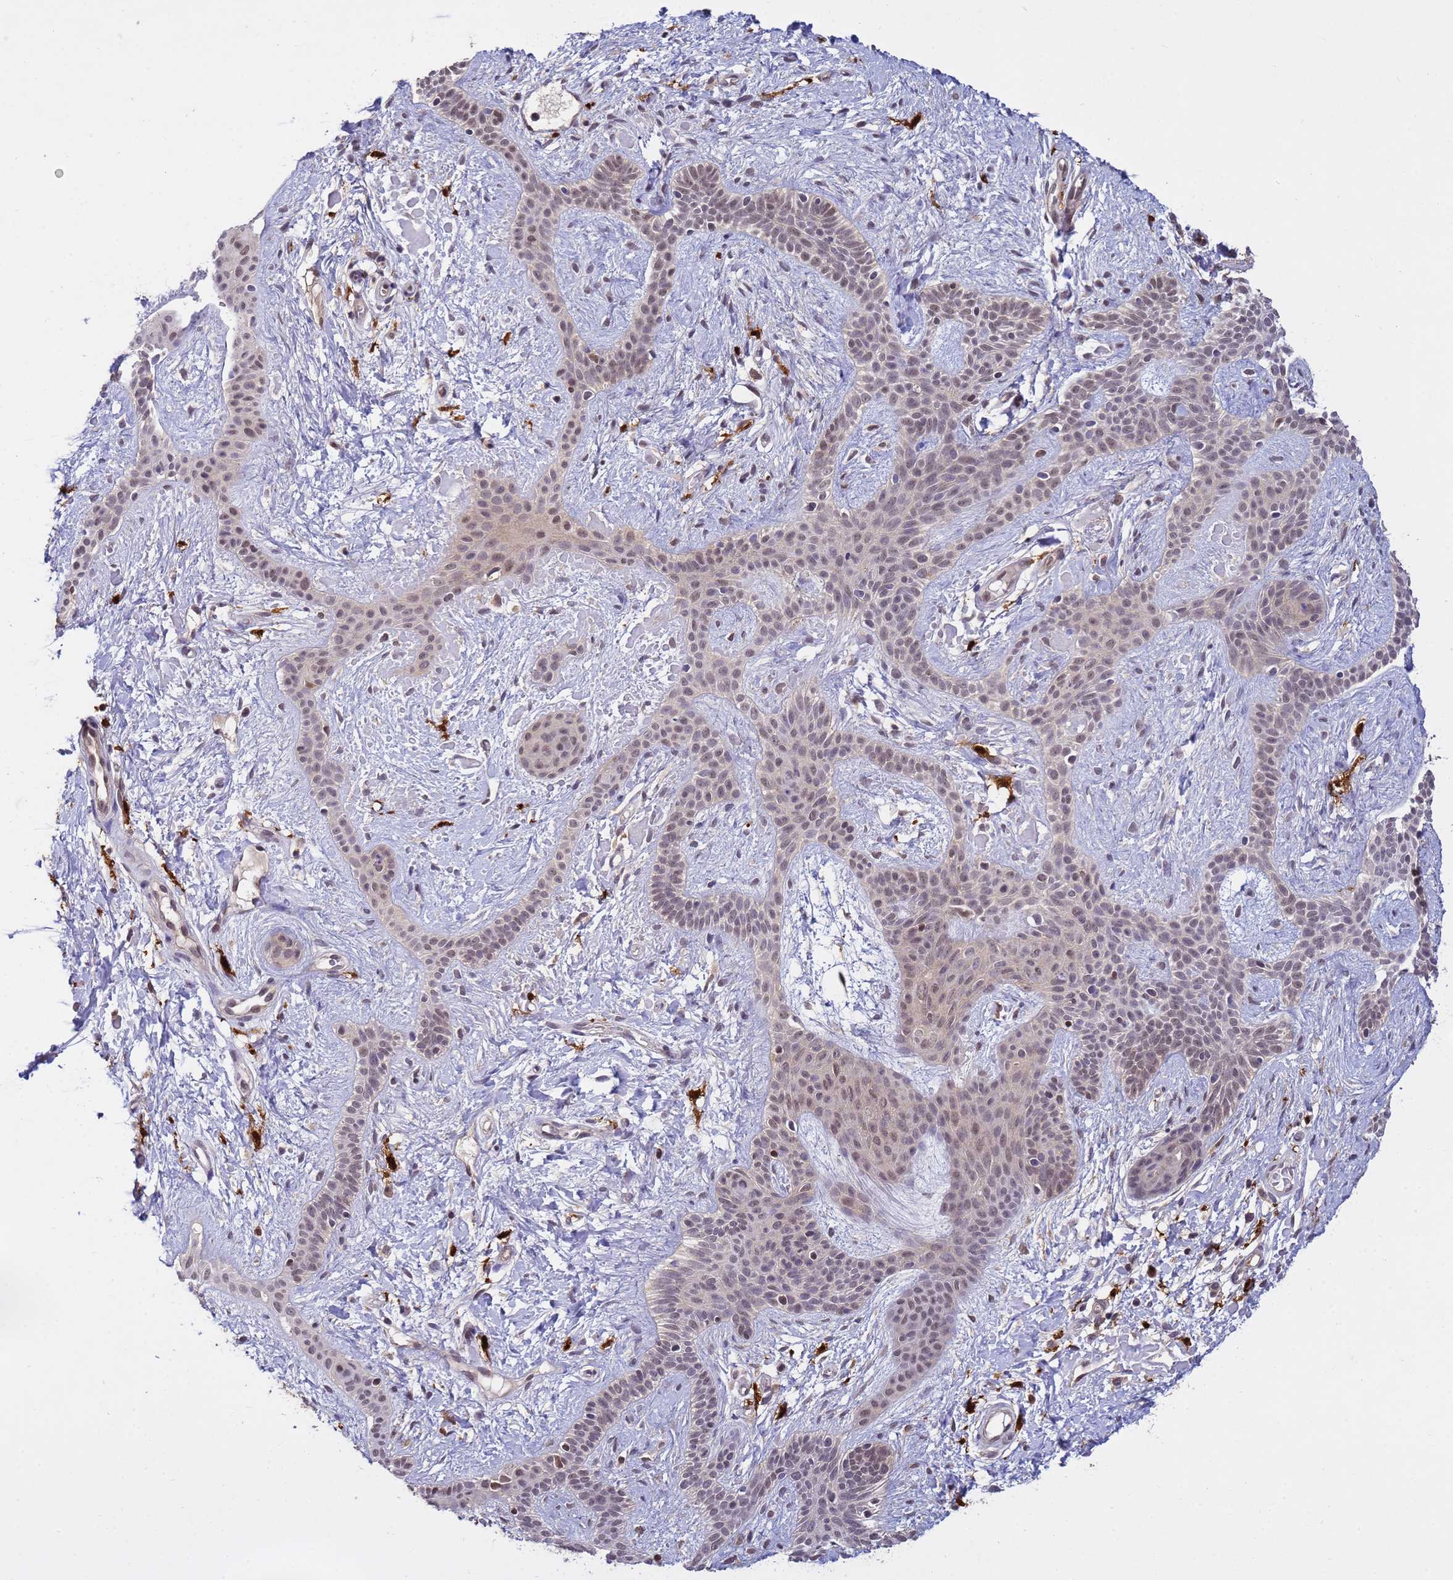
{"staining": {"intensity": "weak", "quantity": "25%-75%", "location": "nuclear"}, "tissue": "skin cancer", "cell_type": "Tumor cells", "image_type": "cancer", "snomed": [{"axis": "morphology", "description": "Basal cell carcinoma"}, {"axis": "topography", "description": "Skin"}], "caption": "There is low levels of weak nuclear staining in tumor cells of skin basal cell carcinoma, as demonstrated by immunohistochemical staining (brown color).", "gene": "NPEPPS", "patient": {"sex": "male", "age": 78}}